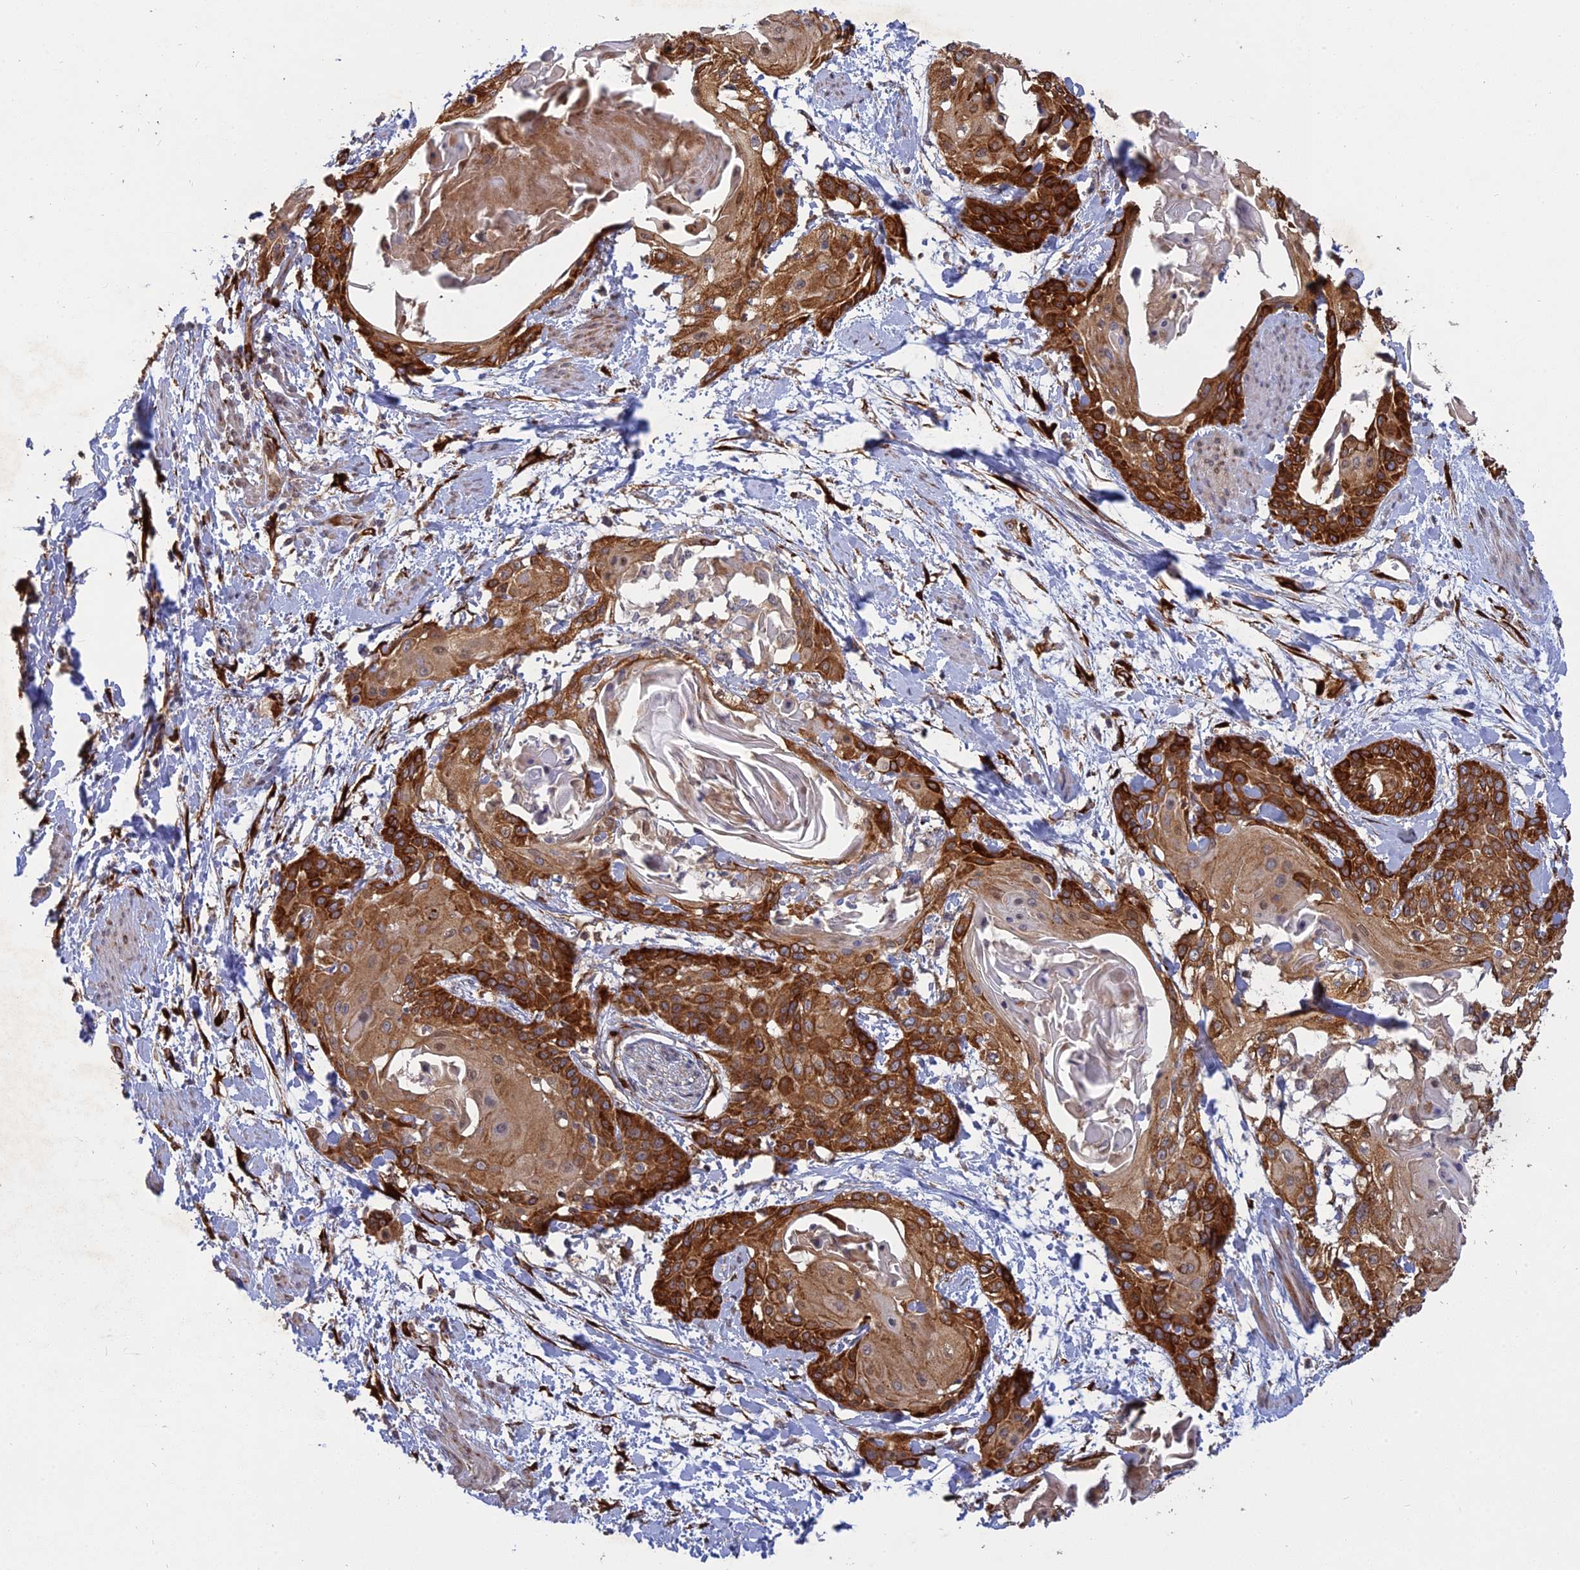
{"staining": {"intensity": "strong", "quantity": ">75%", "location": "cytoplasmic/membranous"}, "tissue": "cervical cancer", "cell_type": "Tumor cells", "image_type": "cancer", "snomed": [{"axis": "morphology", "description": "Squamous cell carcinoma, NOS"}, {"axis": "topography", "description": "Cervix"}], "caption": "IHC photomicrograph of cervical cancer (squamous cell carcinoma) stained for a protein (brown), which shows high levels of strong cytoplasmic/membranous staining in approximately >75% of tumor cells.", "gene": "PPIC", "patient": {"sex": "female", "age": 57}}